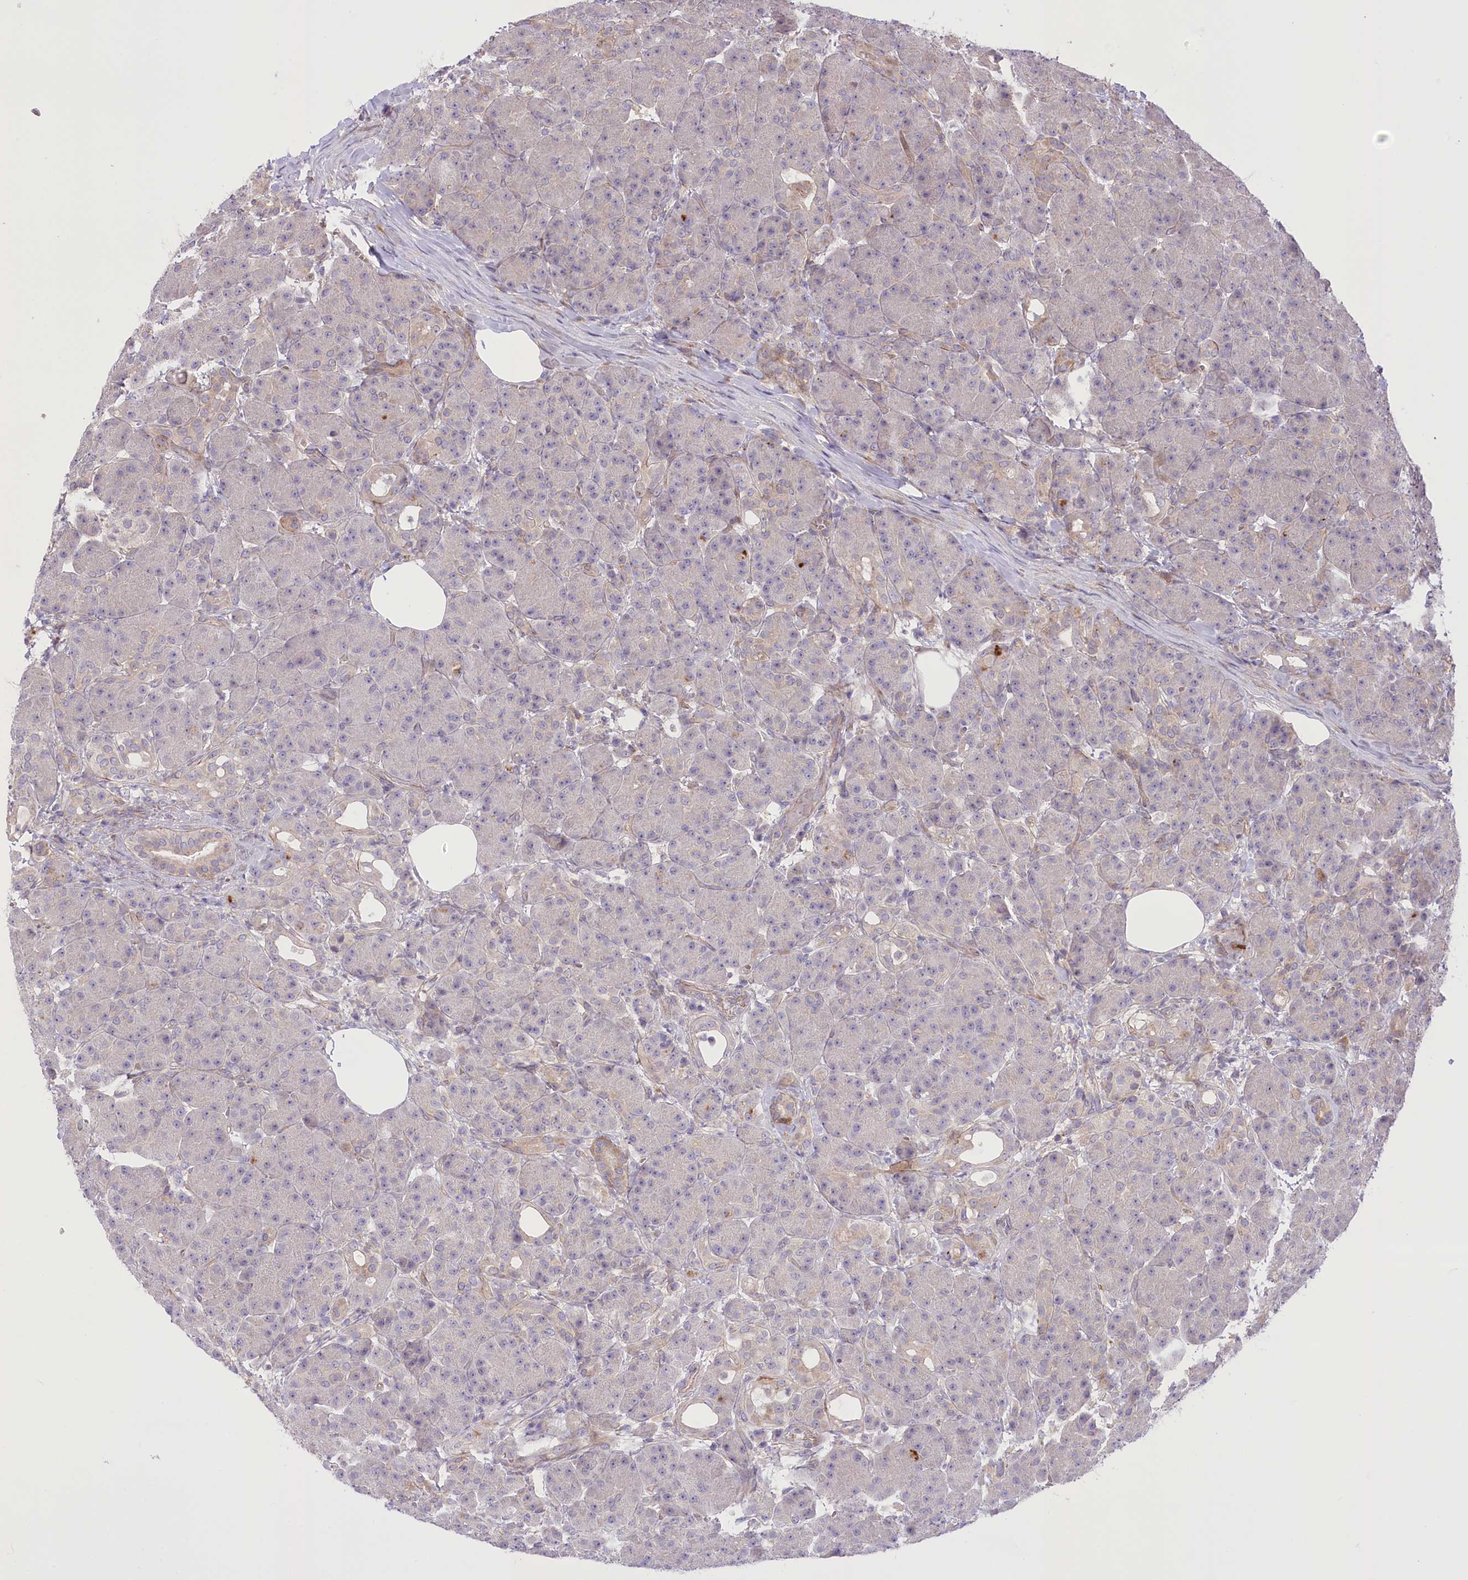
{"staining": {"intensity": "weak", "quantity": "<25%", "location": "cytoplasmic/membranous"}, "tissue": "pancreas", "cell_type": "Exocrine glandular cells", "image_type": "normal", "snomed": [{"axis": "morphology", "description": "Normal tissue, NOS"}, {"axis": "topography", "description": "Pancreas"}], "caption": "Human pancreas stained for a protein using immunohistochemistry (IHC) displays no staining in exocrine glandular cells.", "gene": "TRUB1", "patient": {"sex": "male", "age": 63}}